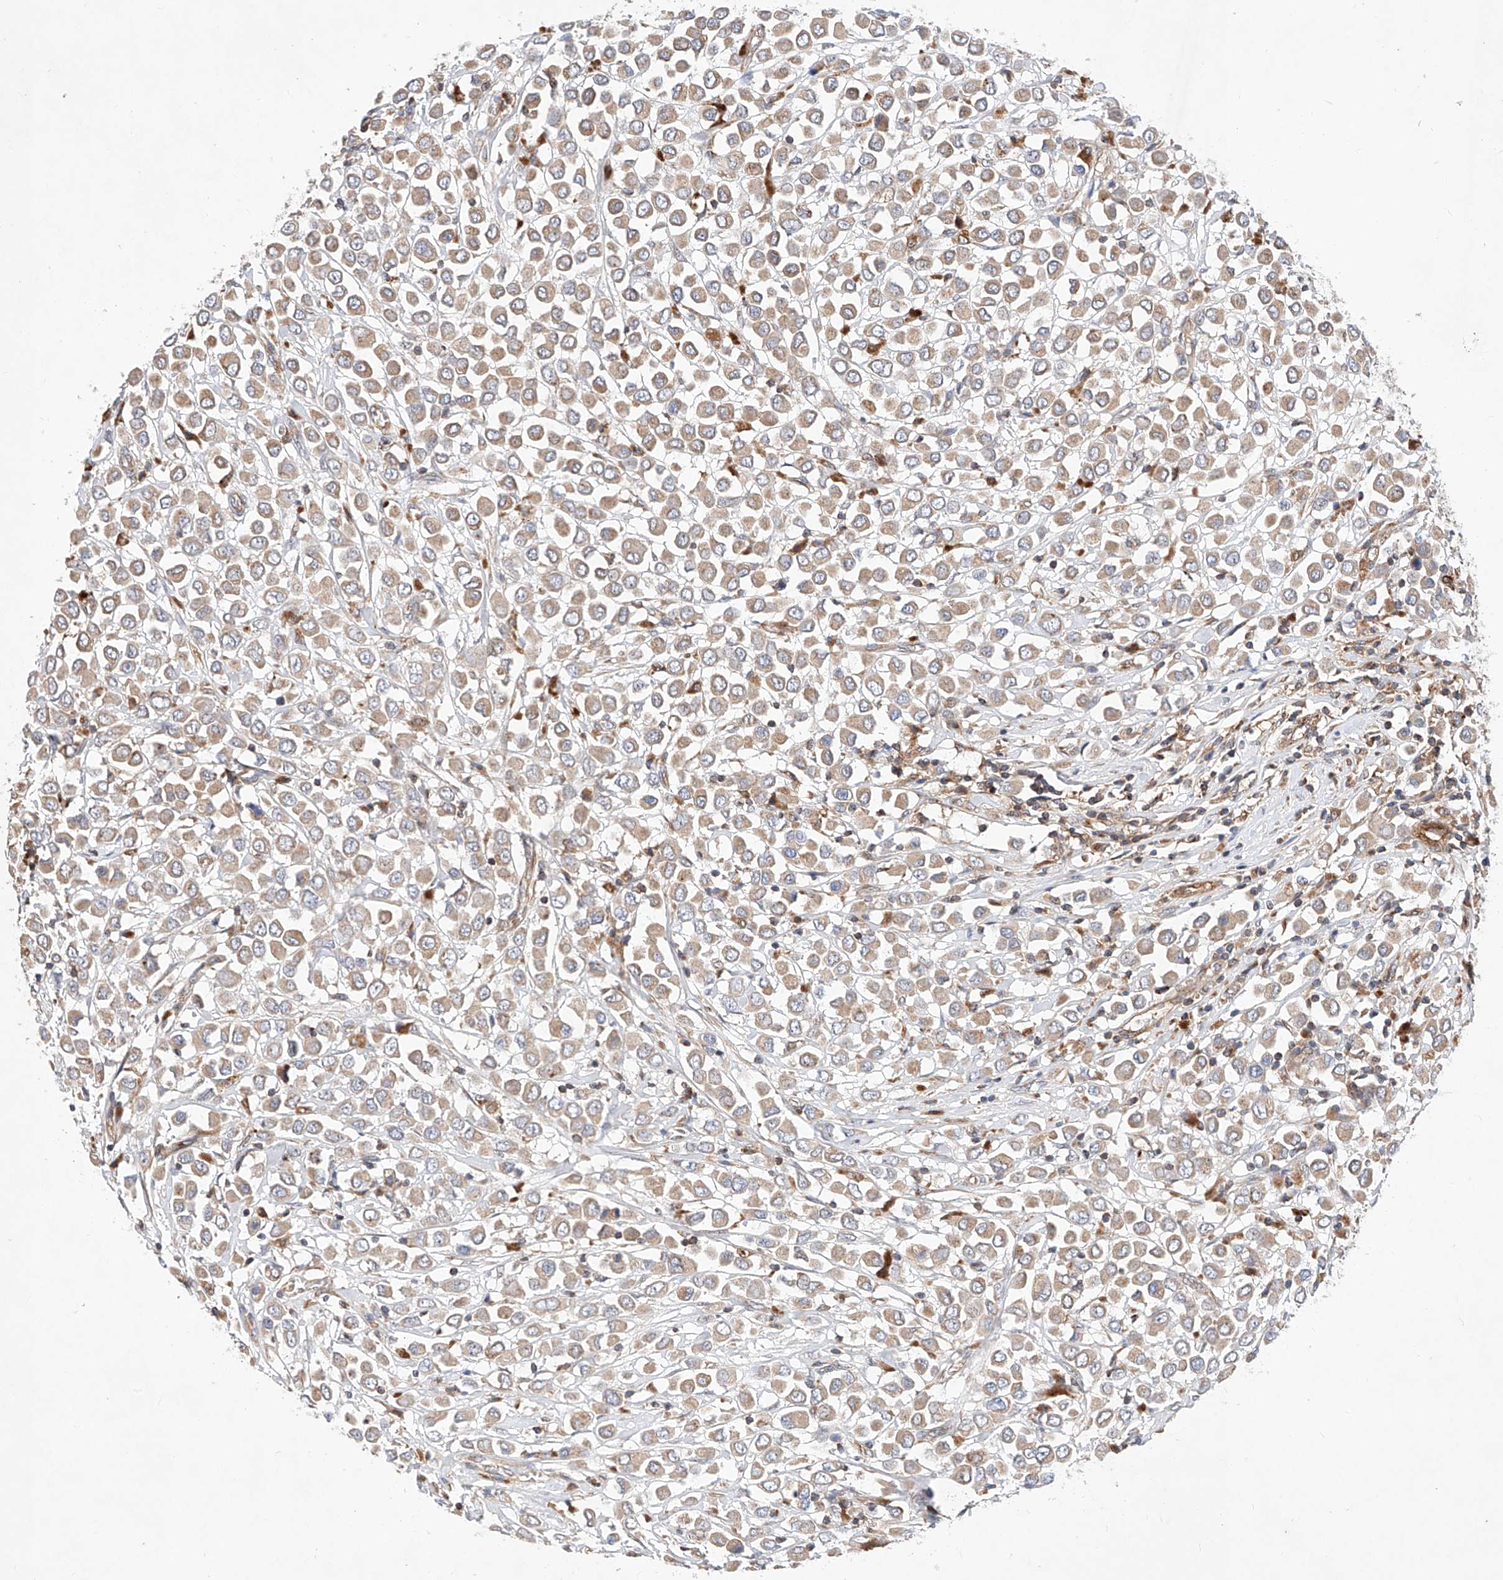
{"staining": {"intensity": "weak", "quantity": ">75%", "location": "cytoplasmic/membranous"}, "tissue": "breast cancer", "cell_type": "Tumor cells", "image_type": "cancer", "snomed": [{"axis": "morphology", "description": "Duct carcinoma"}, {"axis": "topography", "description": "Breast"}], "caption": "IHC photomicrograph of neoplastic tissue: breast invasive ductal carcinoma stained using immunohistochemistry (IHC) displays low levels of weak protein expression localized specifically in the cytoplasmic/membranous of tumor cells, appearing as a cytoplasmic/membranous brown color.", "gene": "NR1D1", "patient": {"sex": "female", "age": 61}}